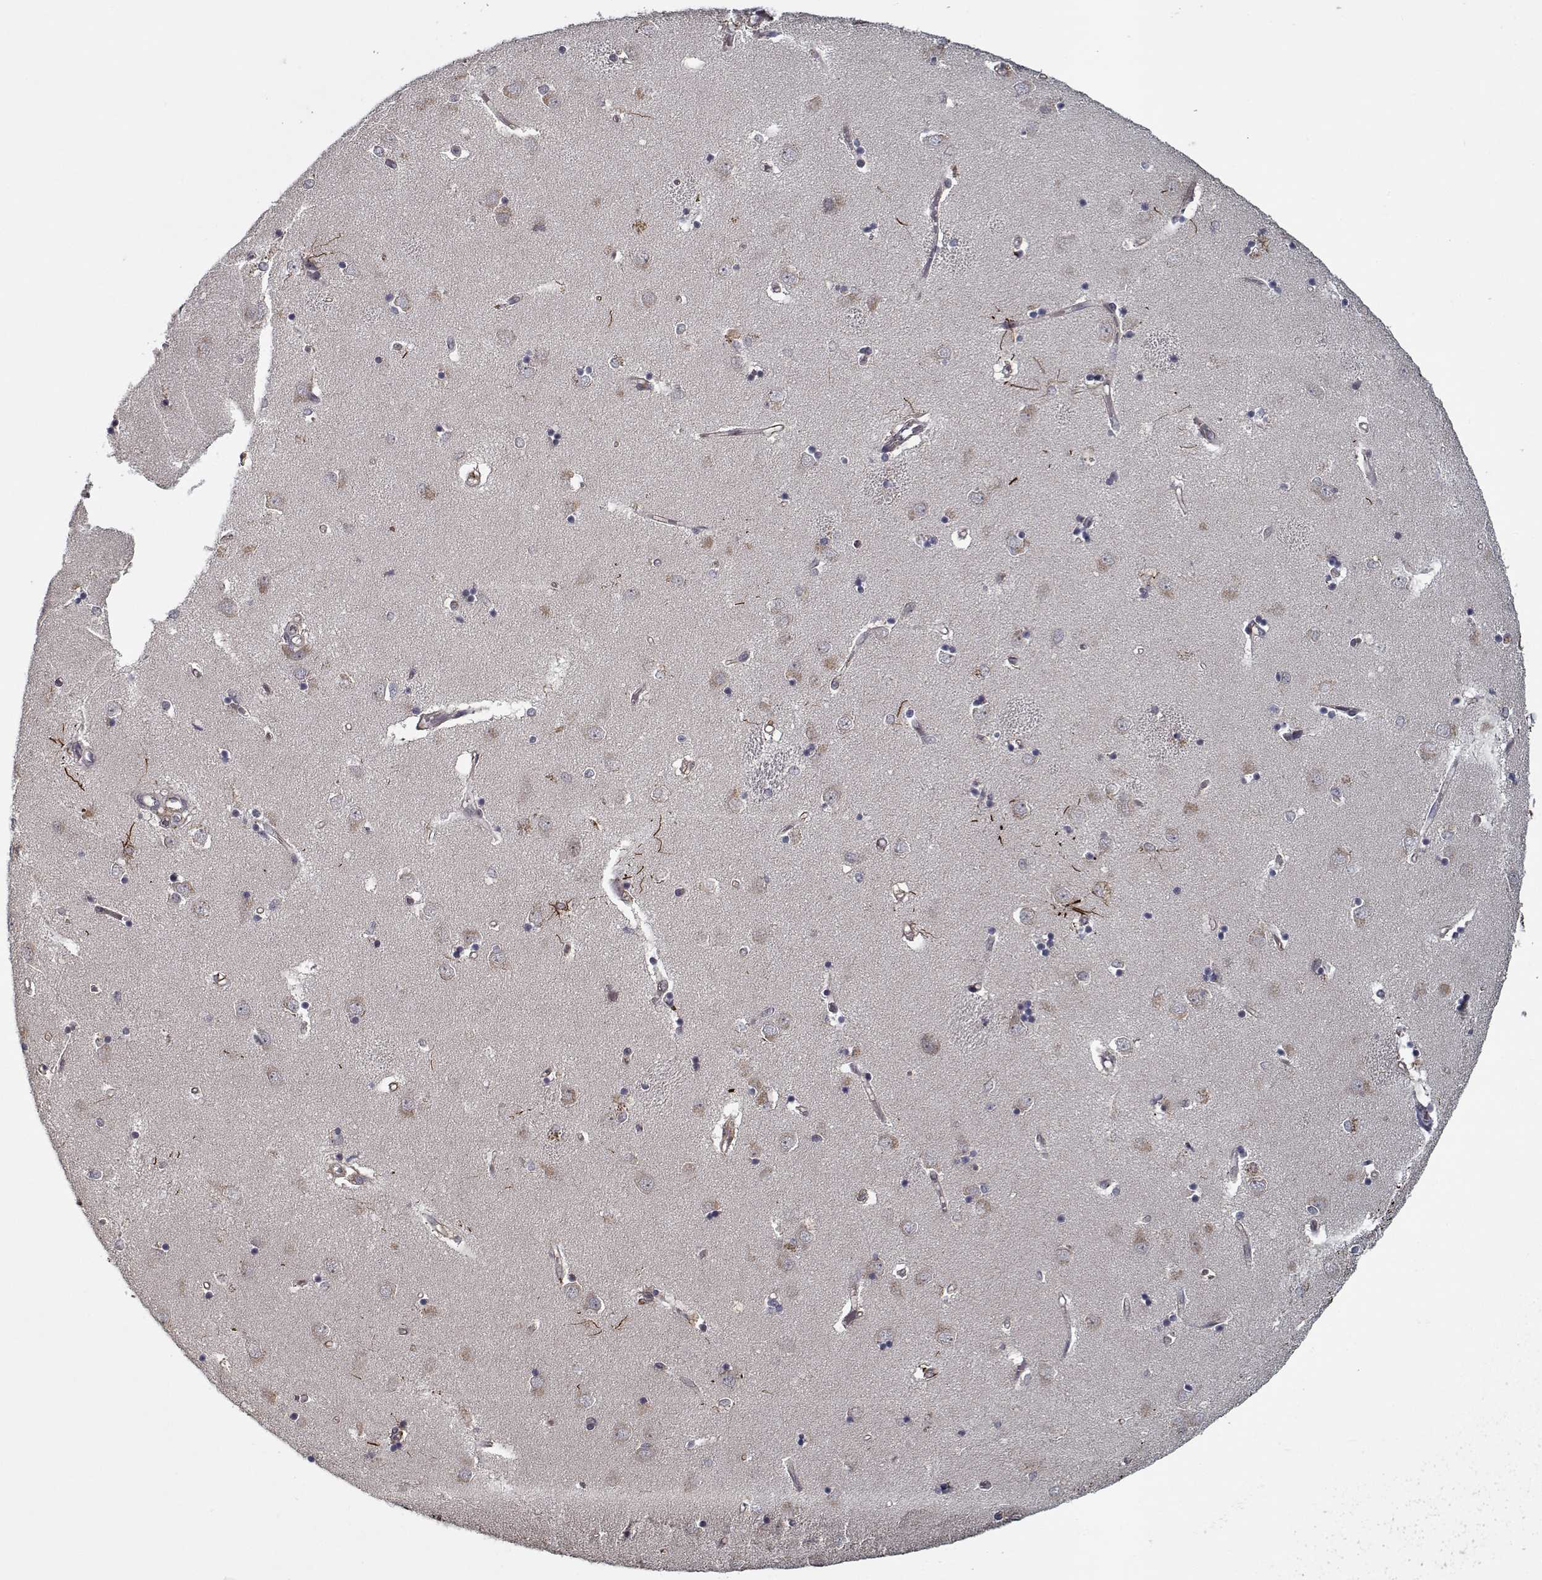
{"staining": {"intensity": "strong", "quantity": "<25%", "location": "cytoplasmic/membranous"}, "tissue": "caudate", "cell_type": "Glial cells", "image_type": "normal", "snomed": [{"axis": "morphology", "description": "Normal tissue, NOS"}, {"axis": "topography", "description": "Lateral ventricle wall"}], "caption": "Caudate stained for a protein (brown) shows strong cytoplasmic/membranous positive expression in approximately <25% of glial cells.", "gene": "NLK", "patient": {"sex": "male", "age": 54}}